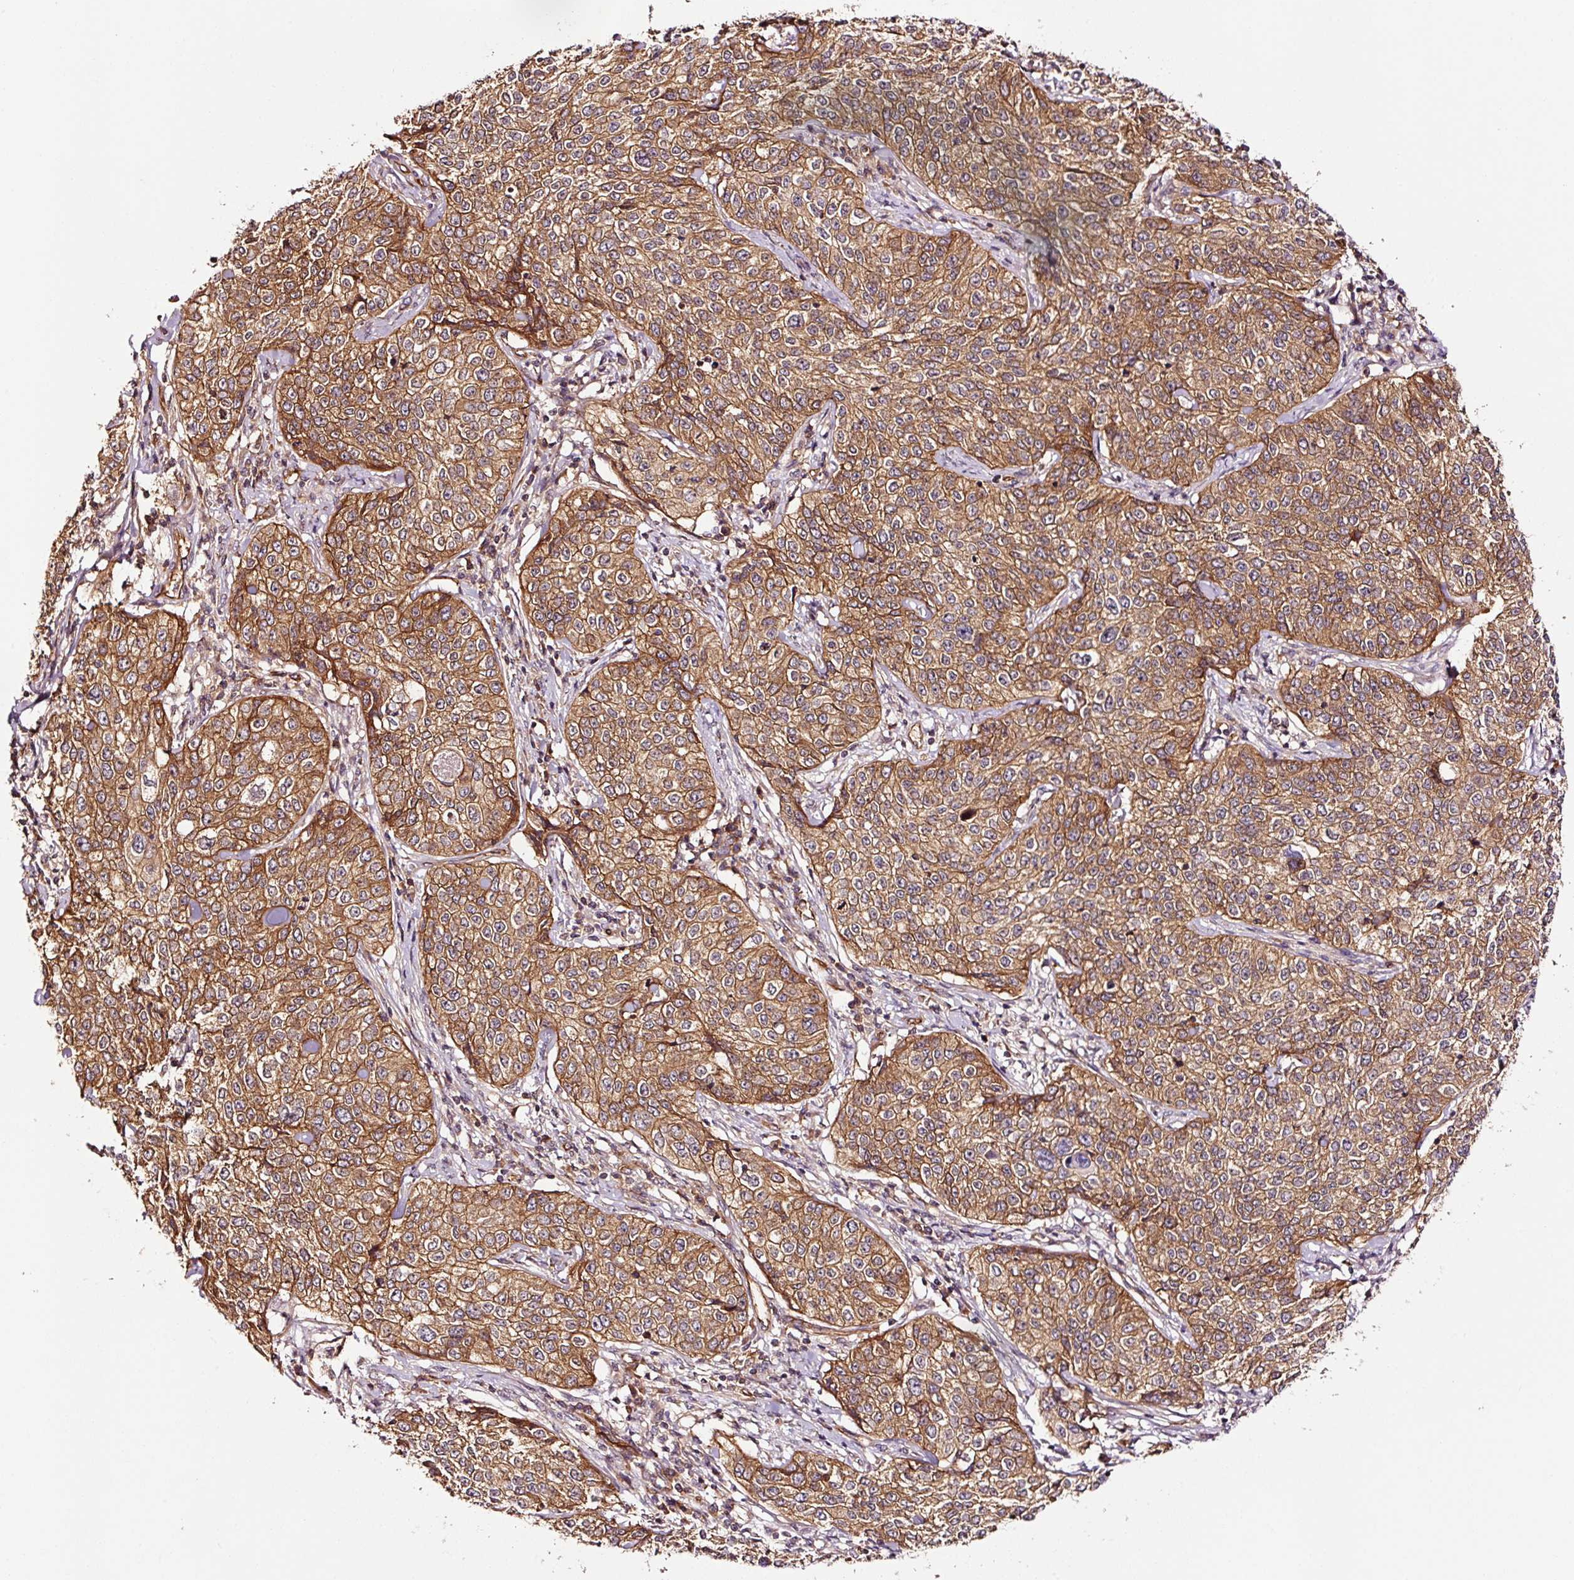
{"staining": {"intensity": "moderate", "quantity": ">75%", "location": "cytoplasmic/membranous"}, "tissue": "cervical cancer", "cell_type": "Tumor cells", "image_type": "cancer", "snomed": [{"axis": "morphology", "description": "Squamous cell carcinoma, NOS"}, {"axis": "topography", "description": "Cervix"}], "caption": "Approximately >75% of tumor cells in human squamous cell carcinoma (cervical) reveal moderate cytoplasmic/membranous protein expression as visualized by brown immunohistochemical staining.", "gene": "METAP1", "patient": {"sex": "female", "age": 35}}